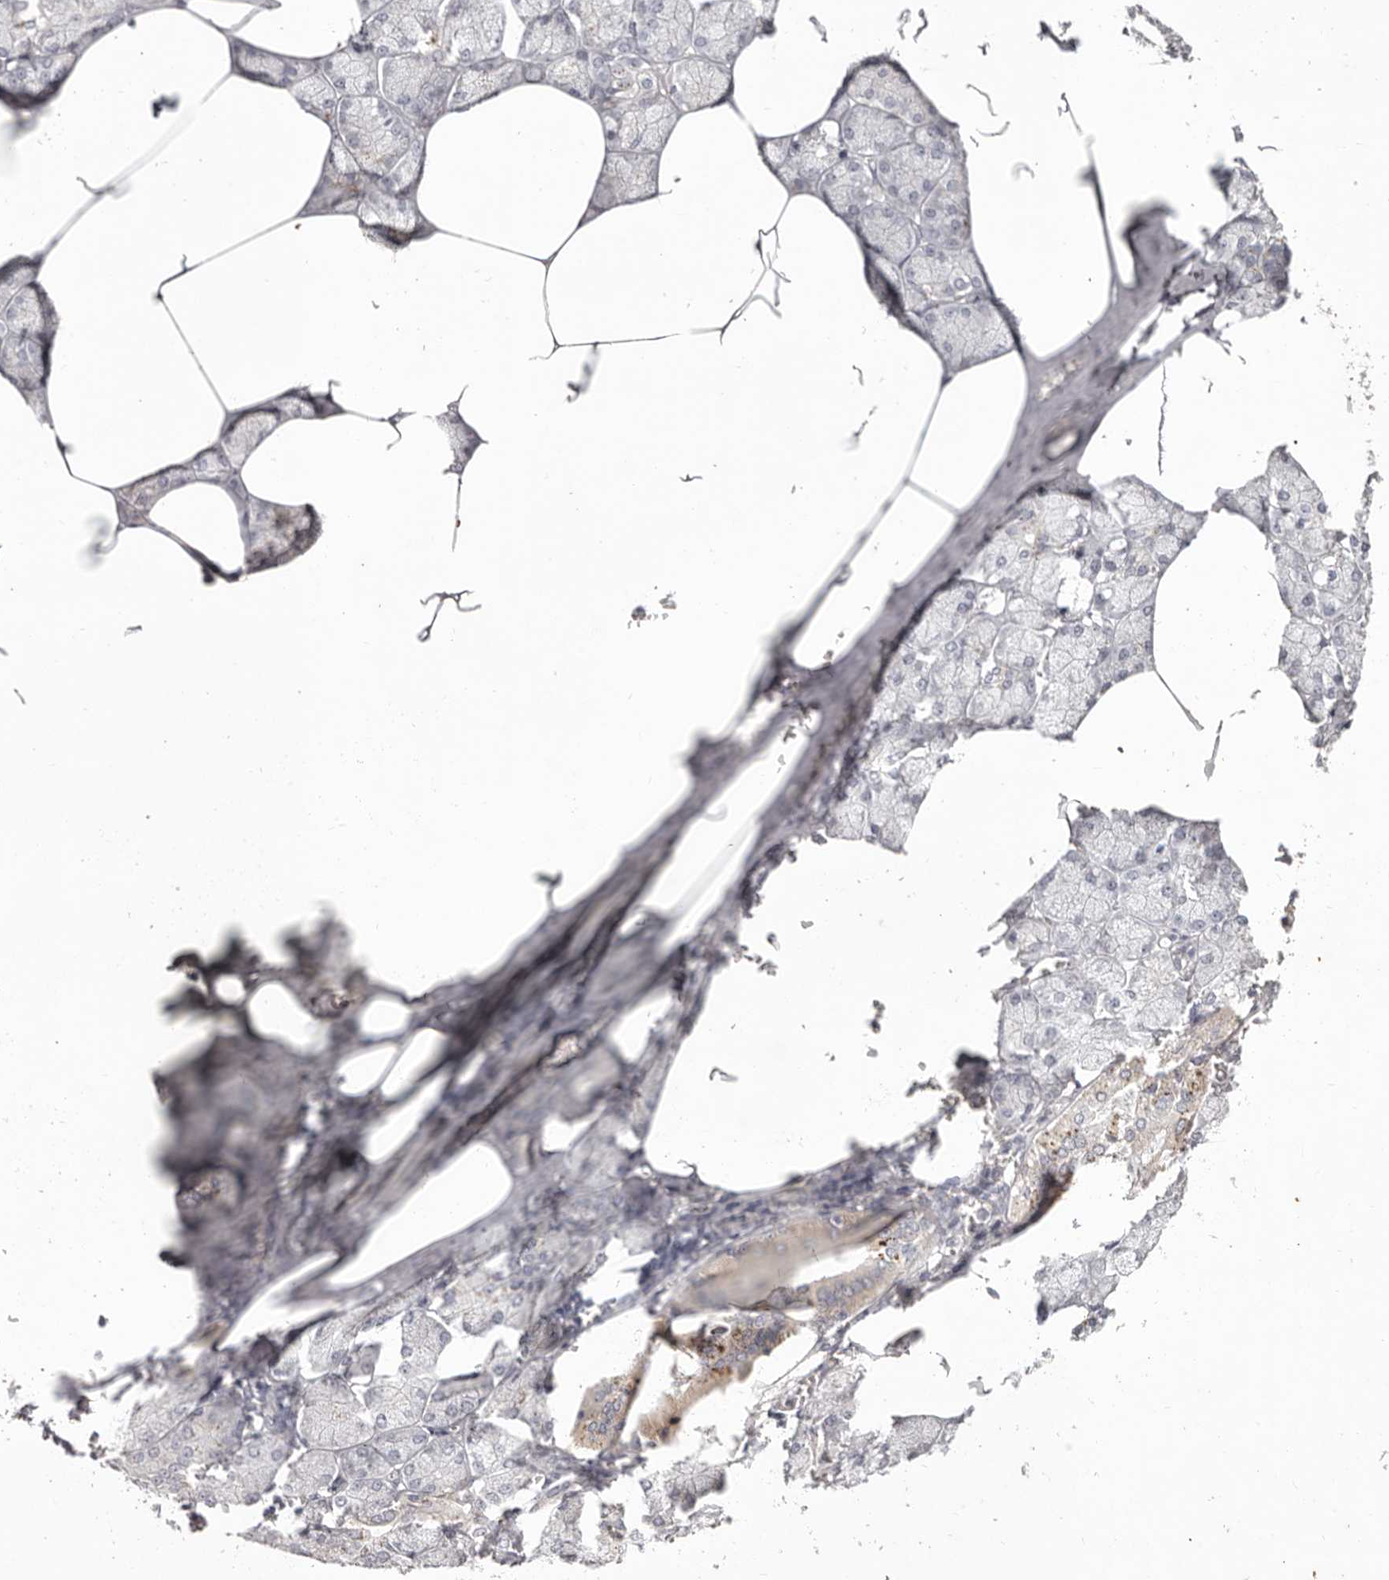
{"staining": {"intensity": "moderate", "quantity": "<25%", "location": "cytoplasmic/membranous"}, "tissue": "salivary gland", "cell_type": "Glandular cells", "image_type": "normal", "snomed": [{"axis": "morphology", "description": "Normal tissue, NOS"}, {"axis": "topography", "description": "Salivary gland"}], "caption": "Immunohistochemistry (DAB (3,3'-diaminobenzidine)) staining of normal human salivary gland exhibits moderate cytoplasmic/membranous protein expression in approximately <25% of glandular cells.", "gene": "GARNL3", "patient": {"sex": "male", "age": 62}}